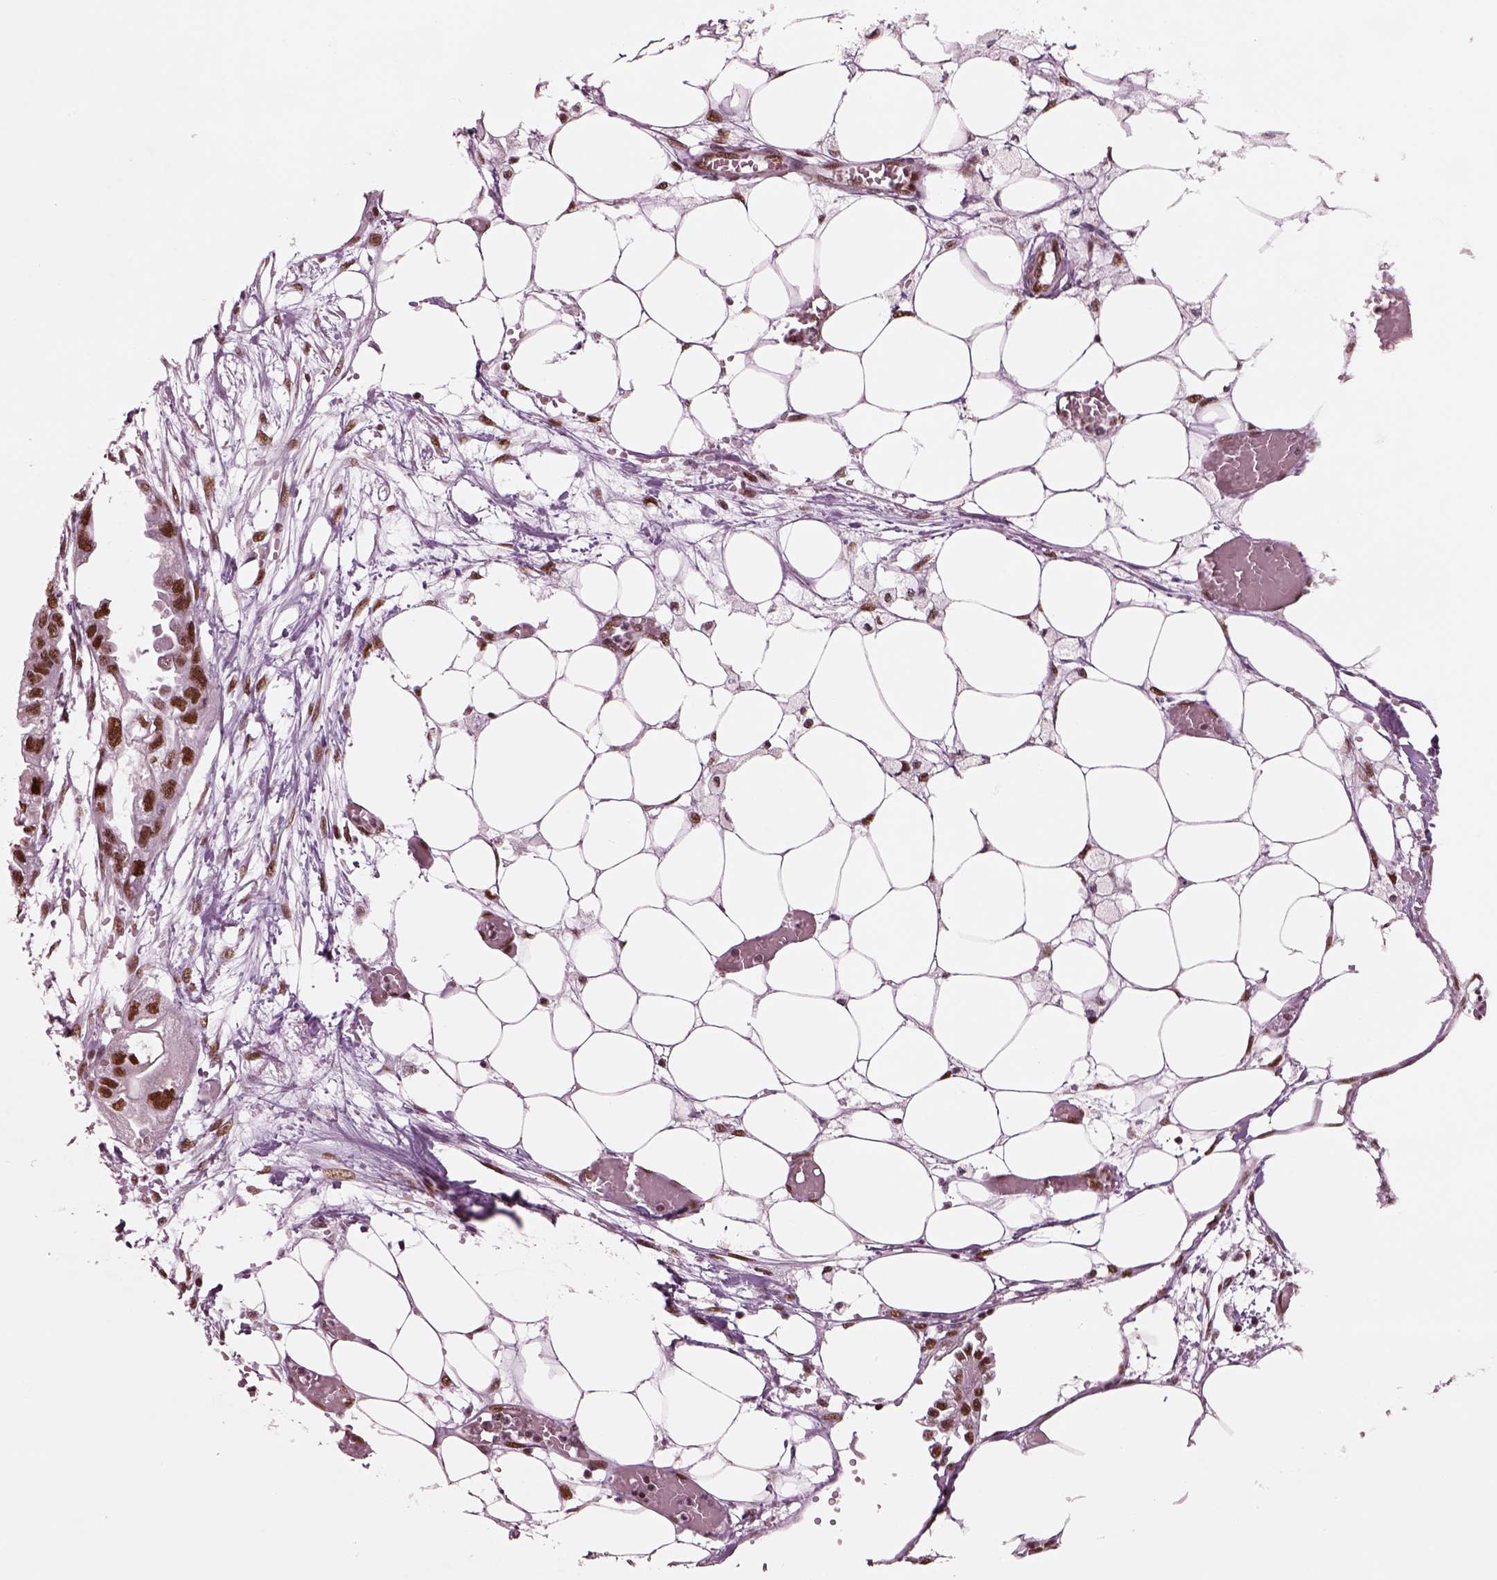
{"staining": {"intensity": "strong", "quantity": "25%-75%", "location": "nuclear"}, "tissue": "endometrial cancer", "cell_type": "Tumor cells", "image_type": "cancer", "snomed": [{"axis": "morphology", "description": "Adenocarcinoma, NOS"}, {"axis": "morphology", "description": "Adenocarcinoma, metastatic, NOS"}, {"axis": "topography", "description": "Adipose tissue"}, {"axis": "topography", "description": "Endometrium"}], "caption": "Immunohistochemical staining of human metastatic adenocarcinoma (endometrial) exhibits high levels of strong nuclear staining in about 25%-75% of tumor cells.", "gene": "SEPHS1", "patient": {"sex": "female", "age": 67}}